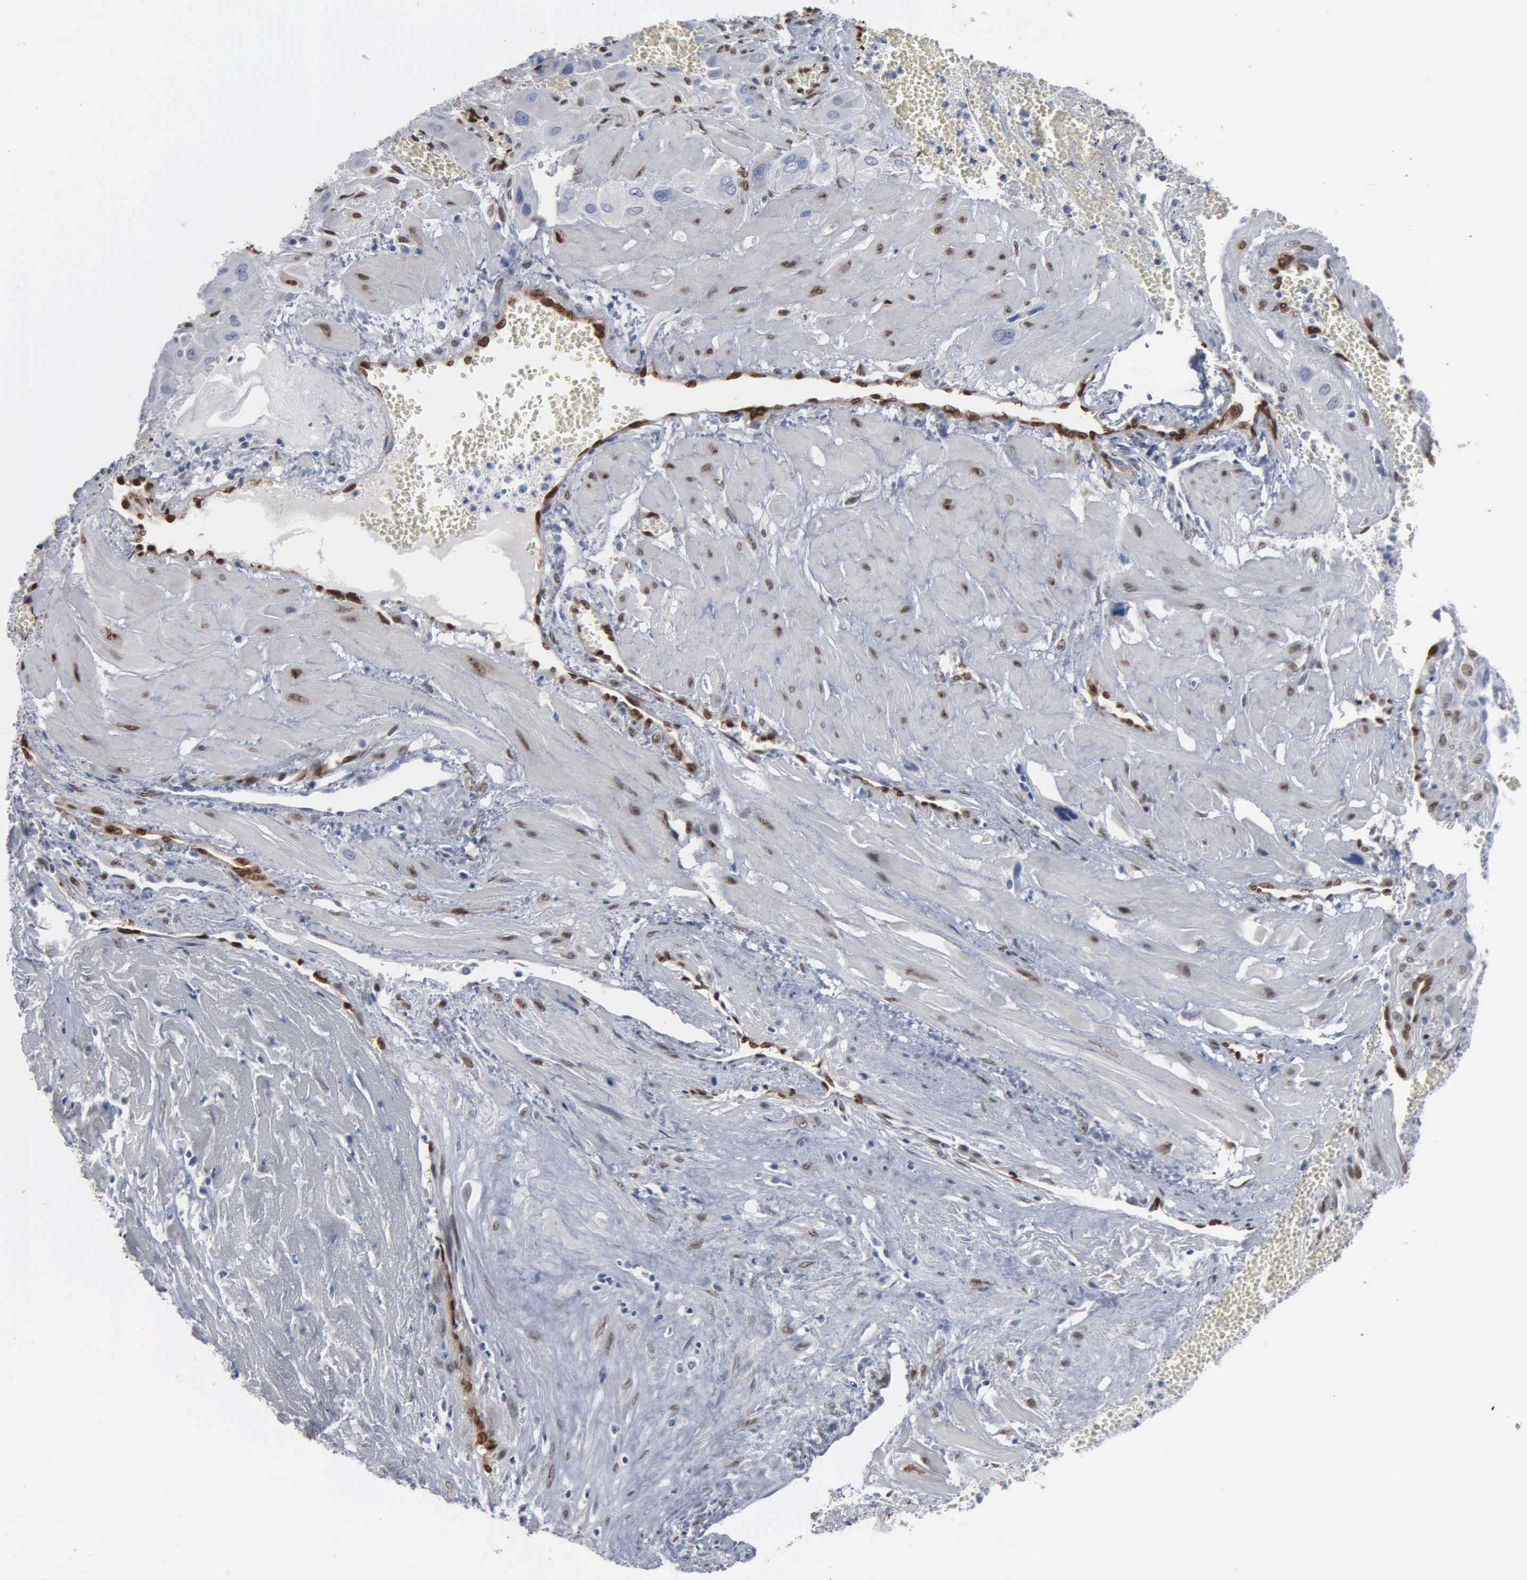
{"staining": {"intensity": "negative", "quantity": "none", "location": "none"}, "tissue": "cervical cancer", "cell_type": "Tumor cells", "image_type": "cancer", "snomed": [{"axis": "morphology", "description": "Squamous cell carcinoma, NOS"}, {"axis": "topography", "description": "Cervix"}], "caption": "DAB (3,3'-diaminobenzidine) immunohistochemical staining of human cervical cancer (squamous cell carcinoma) demonstrates no significant expression in tumor cells. Nuclei are stained in blue.", "gene": "FGF2", "patient": {"sex": "female", "age": 34}}